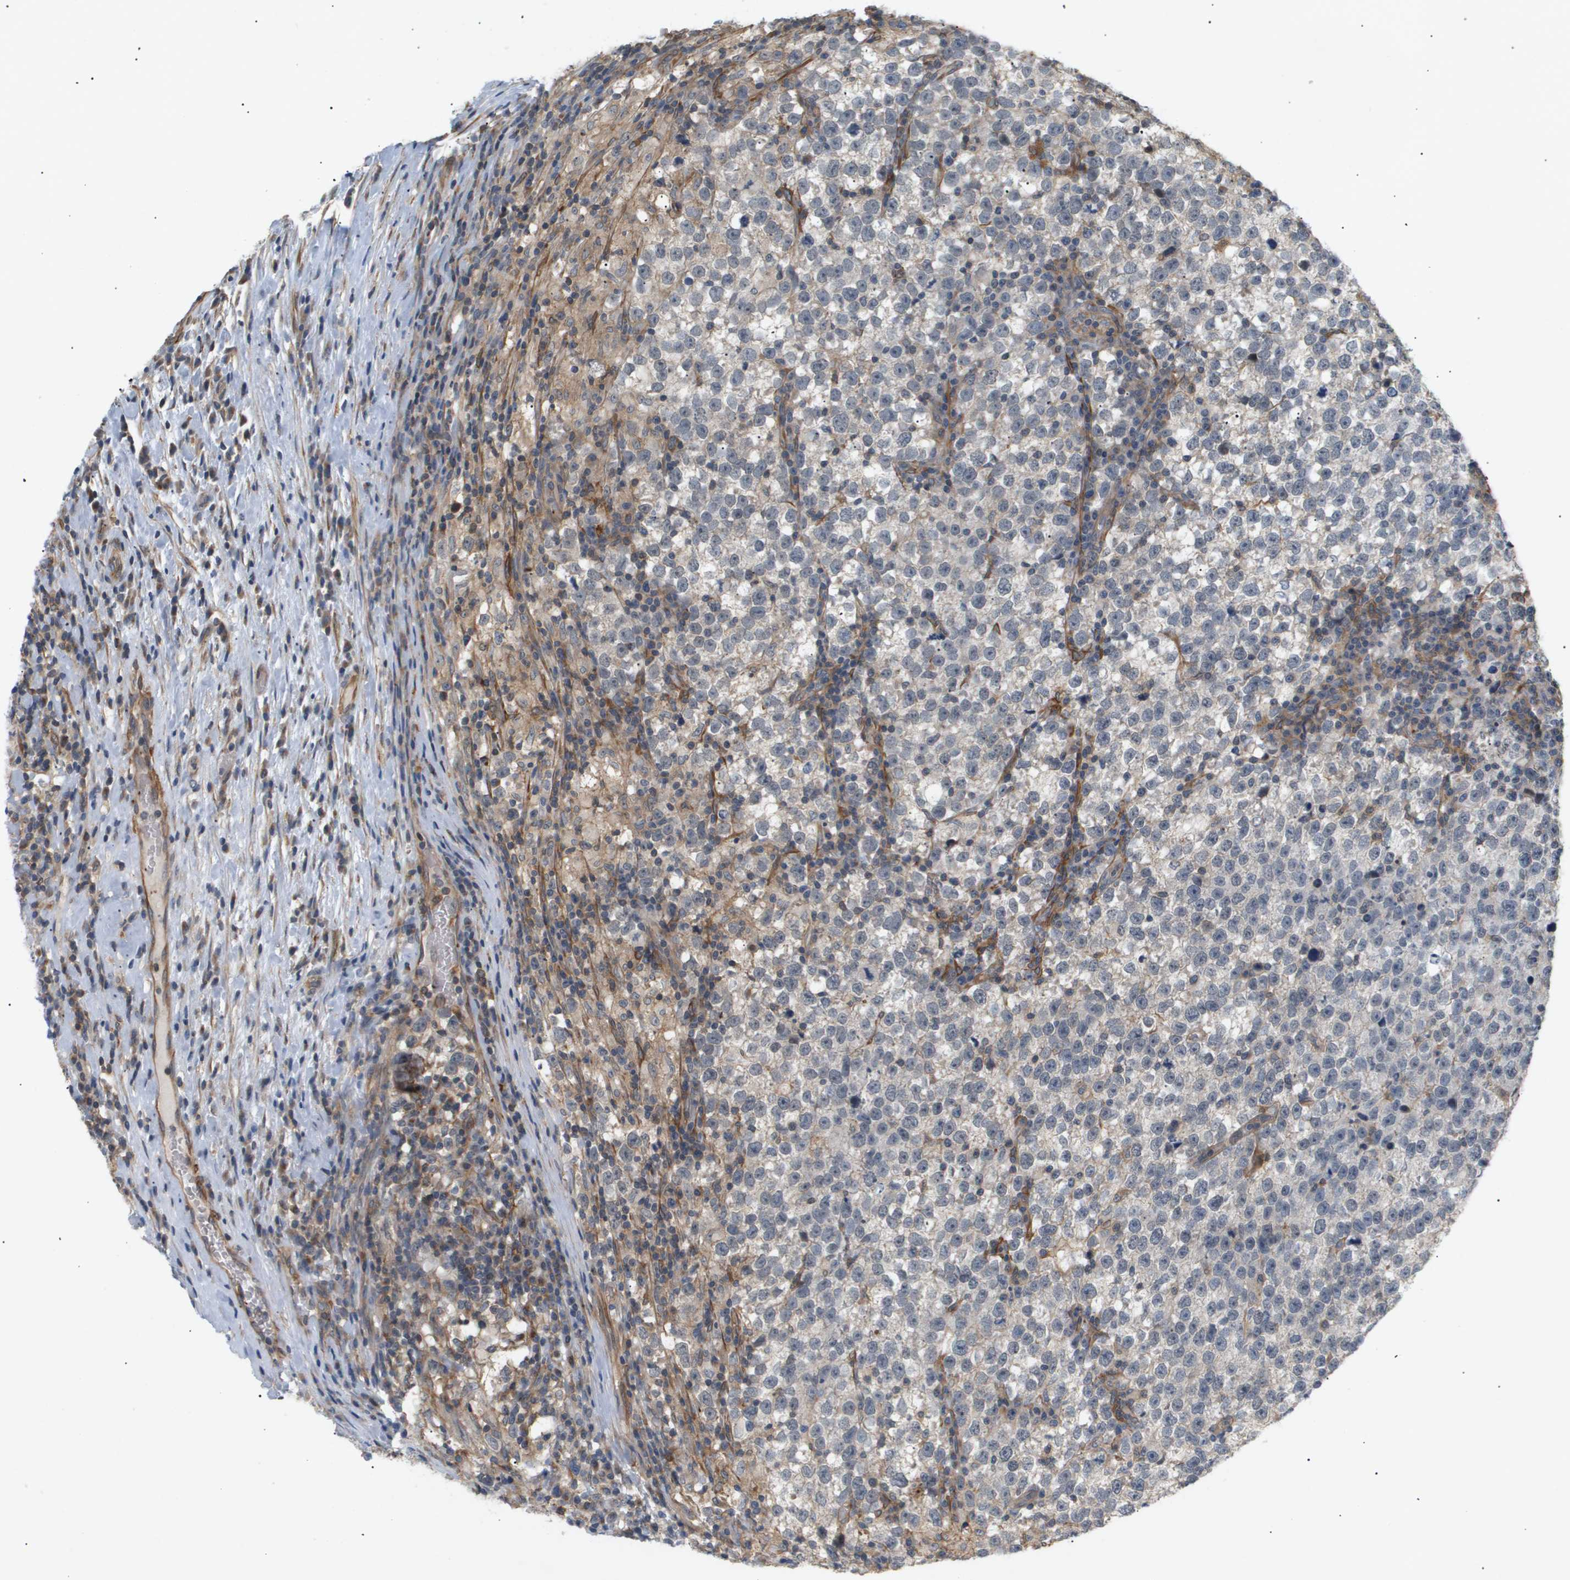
{"staining": {"intensity": "negative", "quantity": "none", "location": "none"}, "tissue": "testis cancer", "cell_type": "Tumor cells", "image_type": "cancer", "snomed": [{"axis": "morphology", "description": "Normal tissue, NOS"}, {"axis": "morphology", "description": "Seminoma, NOS"}, {"axis": "topography", "description": "Testis"}], "caption": "Human seminoma (testis) stained for a protein using IHC shows no positivity in tumor cells.", "gene": "CORO2B", "patient": {"sex": "male", "age": 43}}